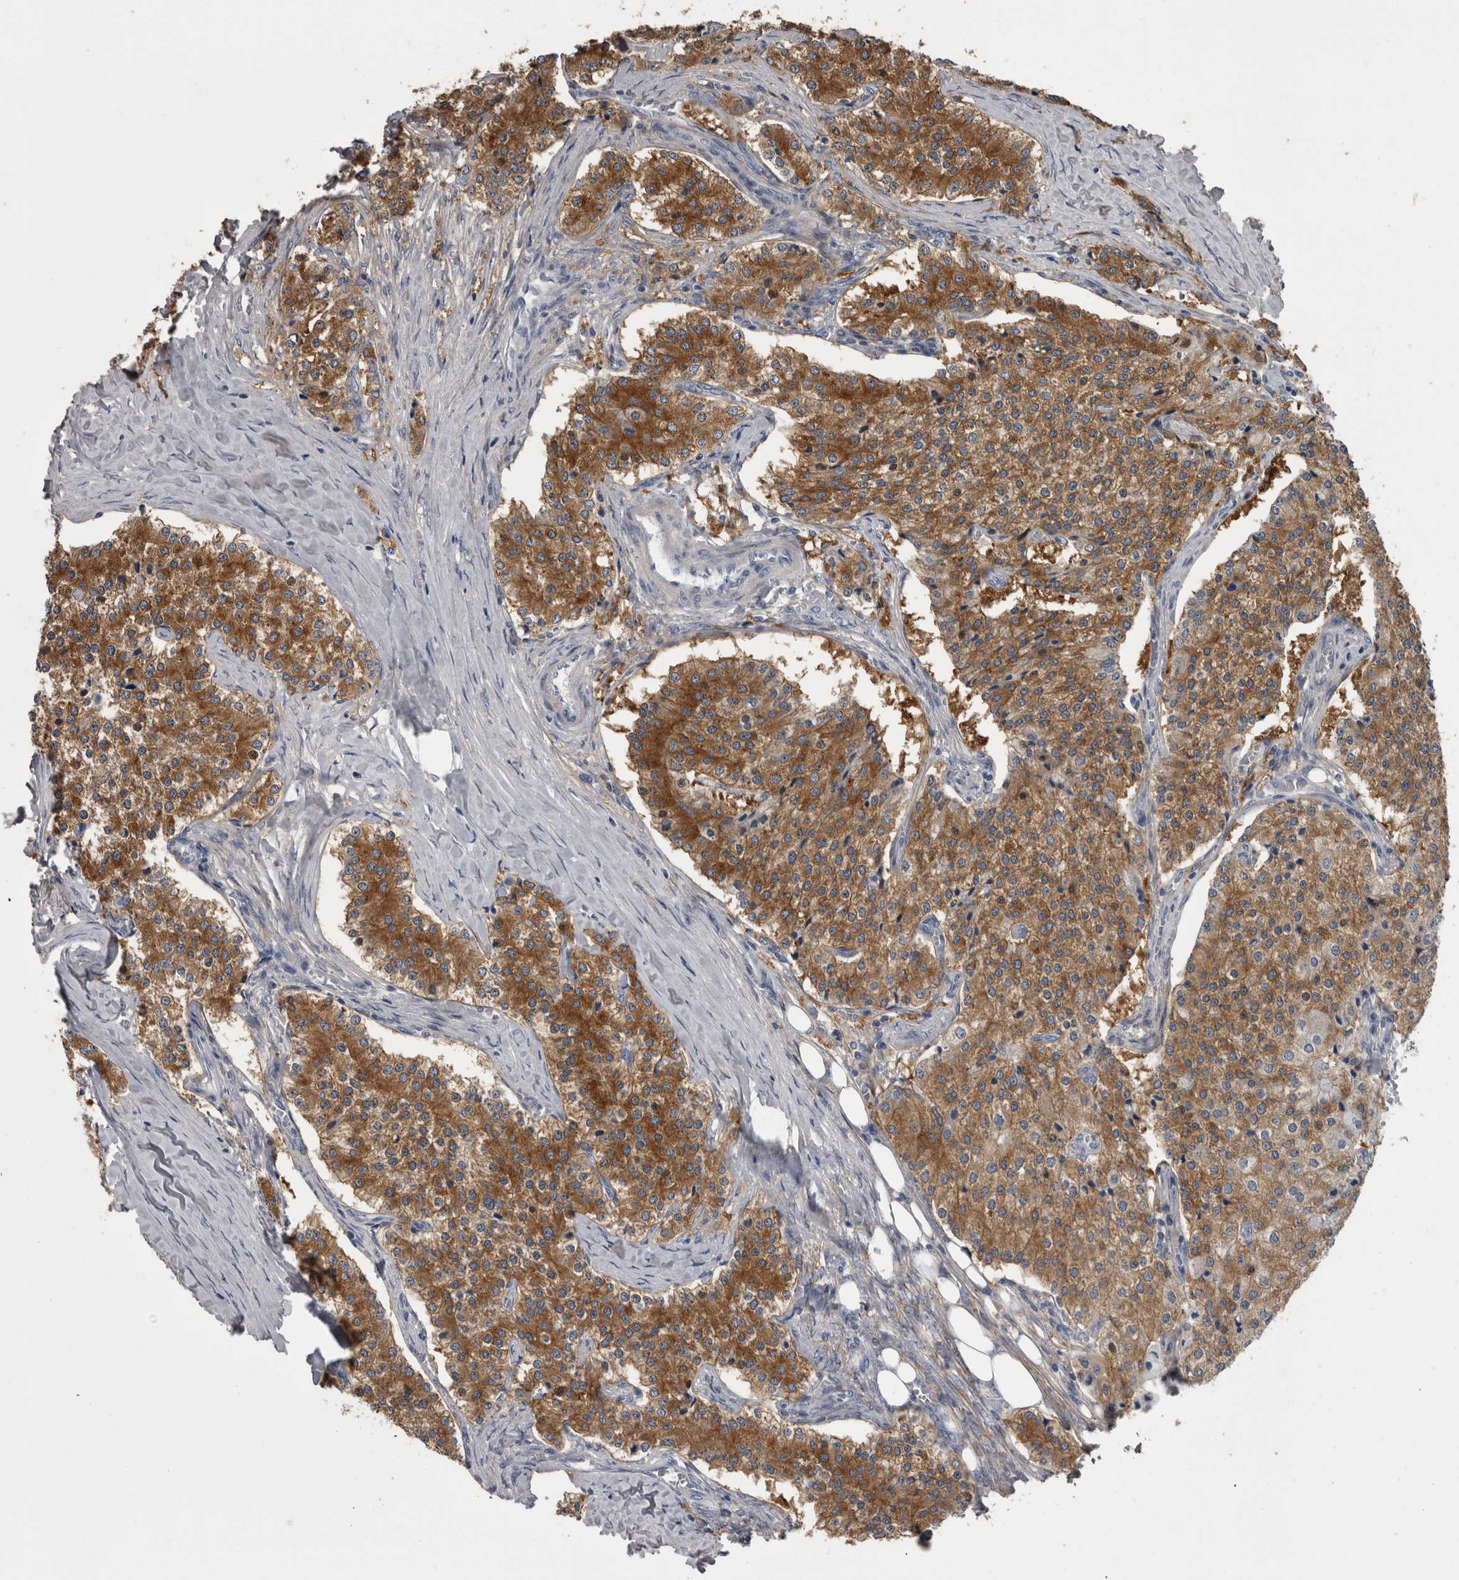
{"staining": {"intensity": "strong", "quantity": ">75%", "location": "cytoplasmic/membranous"}, "tissue": "carcinoid", "cell_type": "Tumor cells", "image_type": "cancer", "snomed": [{"axis": "morphology", "description": "Carcinoid, malignant, NOS"}, {"axis": "topography", "description": "Colon"}], "caption": "DAB immunohistochemical staining of malignant carcinoid displays strong cytoplasmic/membranous protein expression in approximately >75% of tumor cells. Nuclei are stained in blue.", "gene": "EFEMP2", "patient": {"sex": "female", "age": 52}}